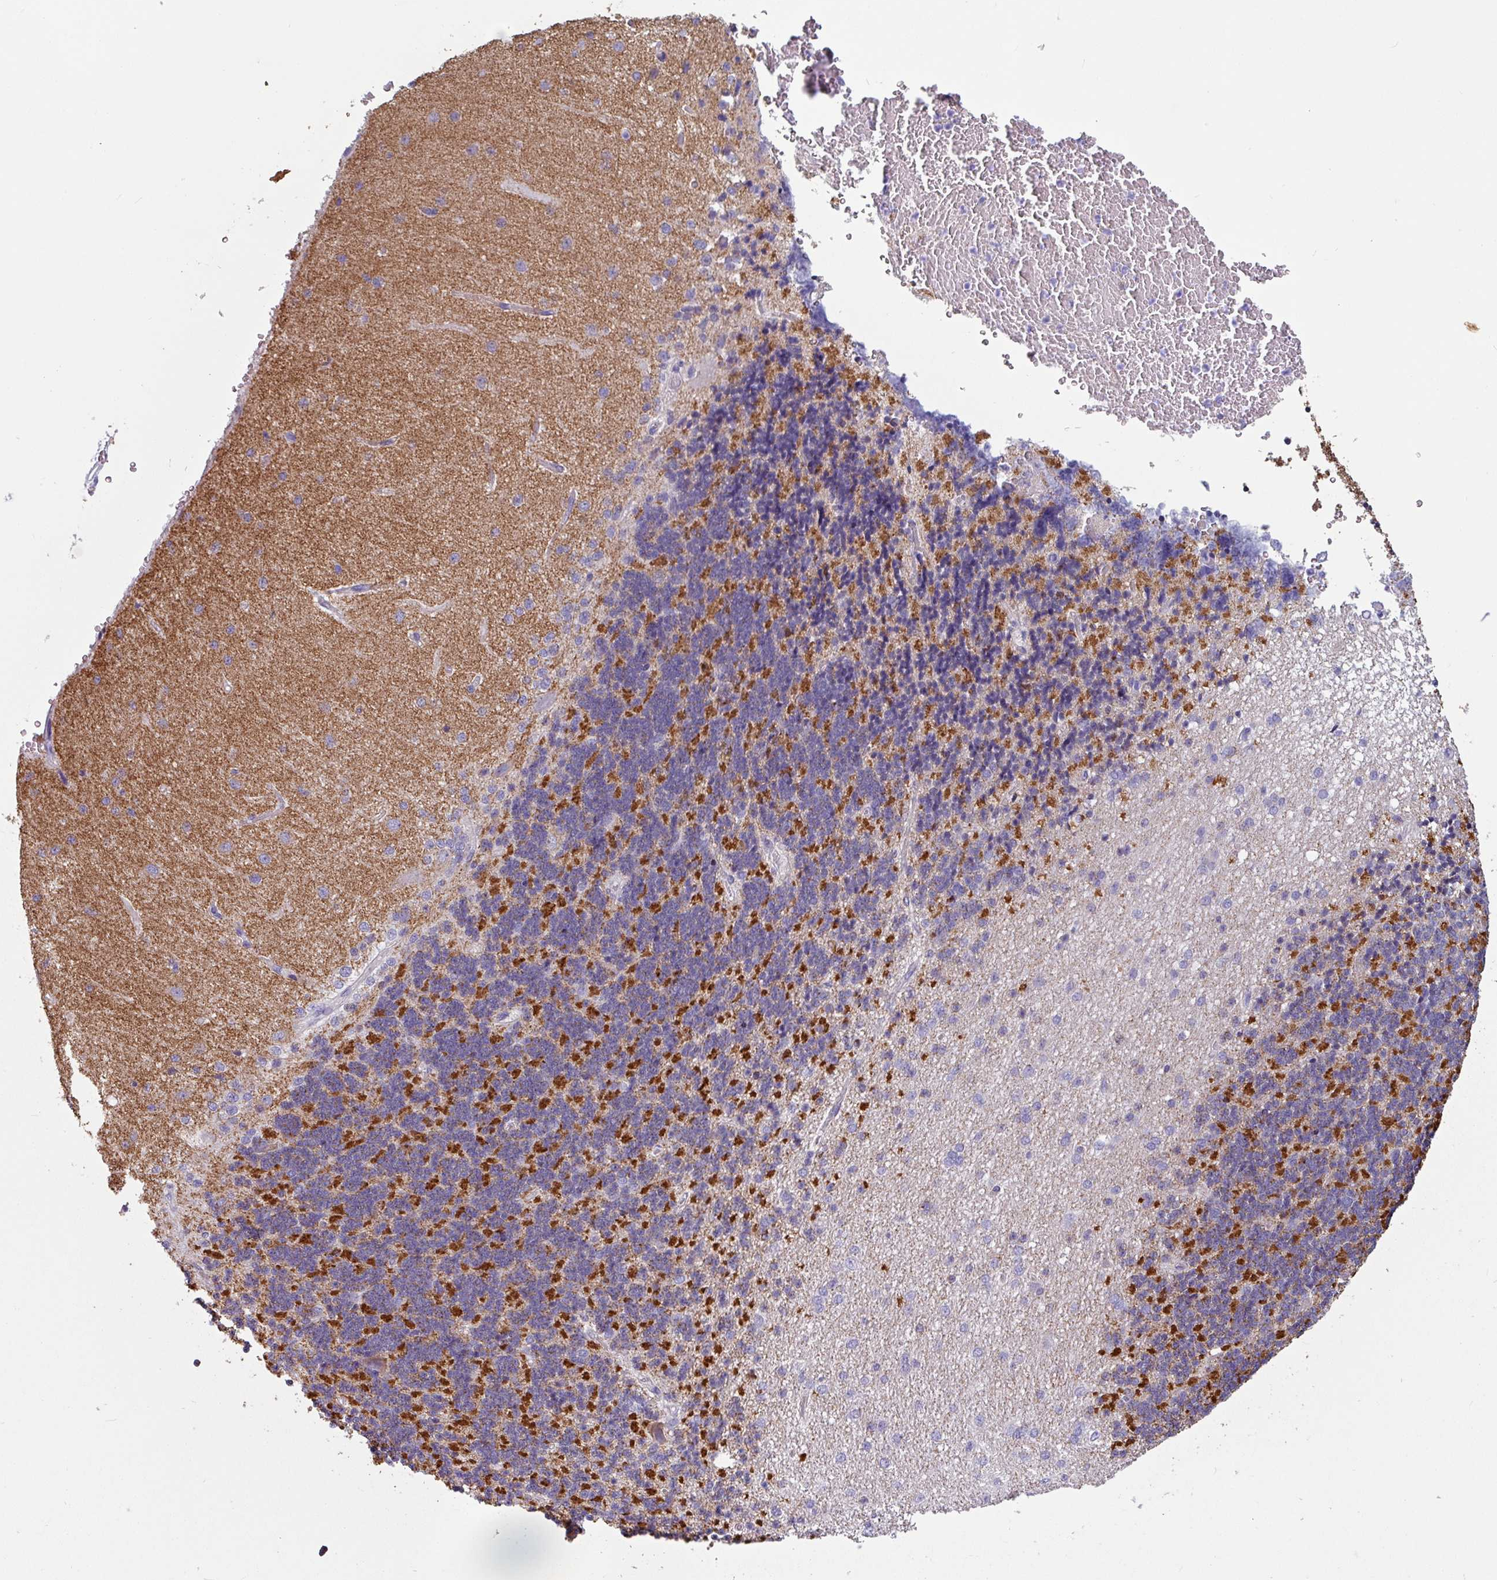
{"staining": {"intensity": "strong", "quantity": "25%-75%", "location": "cytoplasmic/membranous"}, "tissue": "cerebellum", "cell_type": "Cells in granular layer", "image_type": "normal", "snomed": [{"axis": "morphology", "description": "Normal tissue, NOS"}, {"axis": "topography", "description": "Cerebellum"}], "caption": "An immunohistochemistry (IHC) photomicrograph of unremarkable tissue is shown. Protein staining in brown labels strong cytoplasmic/membranous positivity in cerebellum within cells in granular layer. (DAB = brown stain, brightfield microscopy at high magnification).", "gene": "CAMK1", "patient": {"sex": "female", "age": 29}}